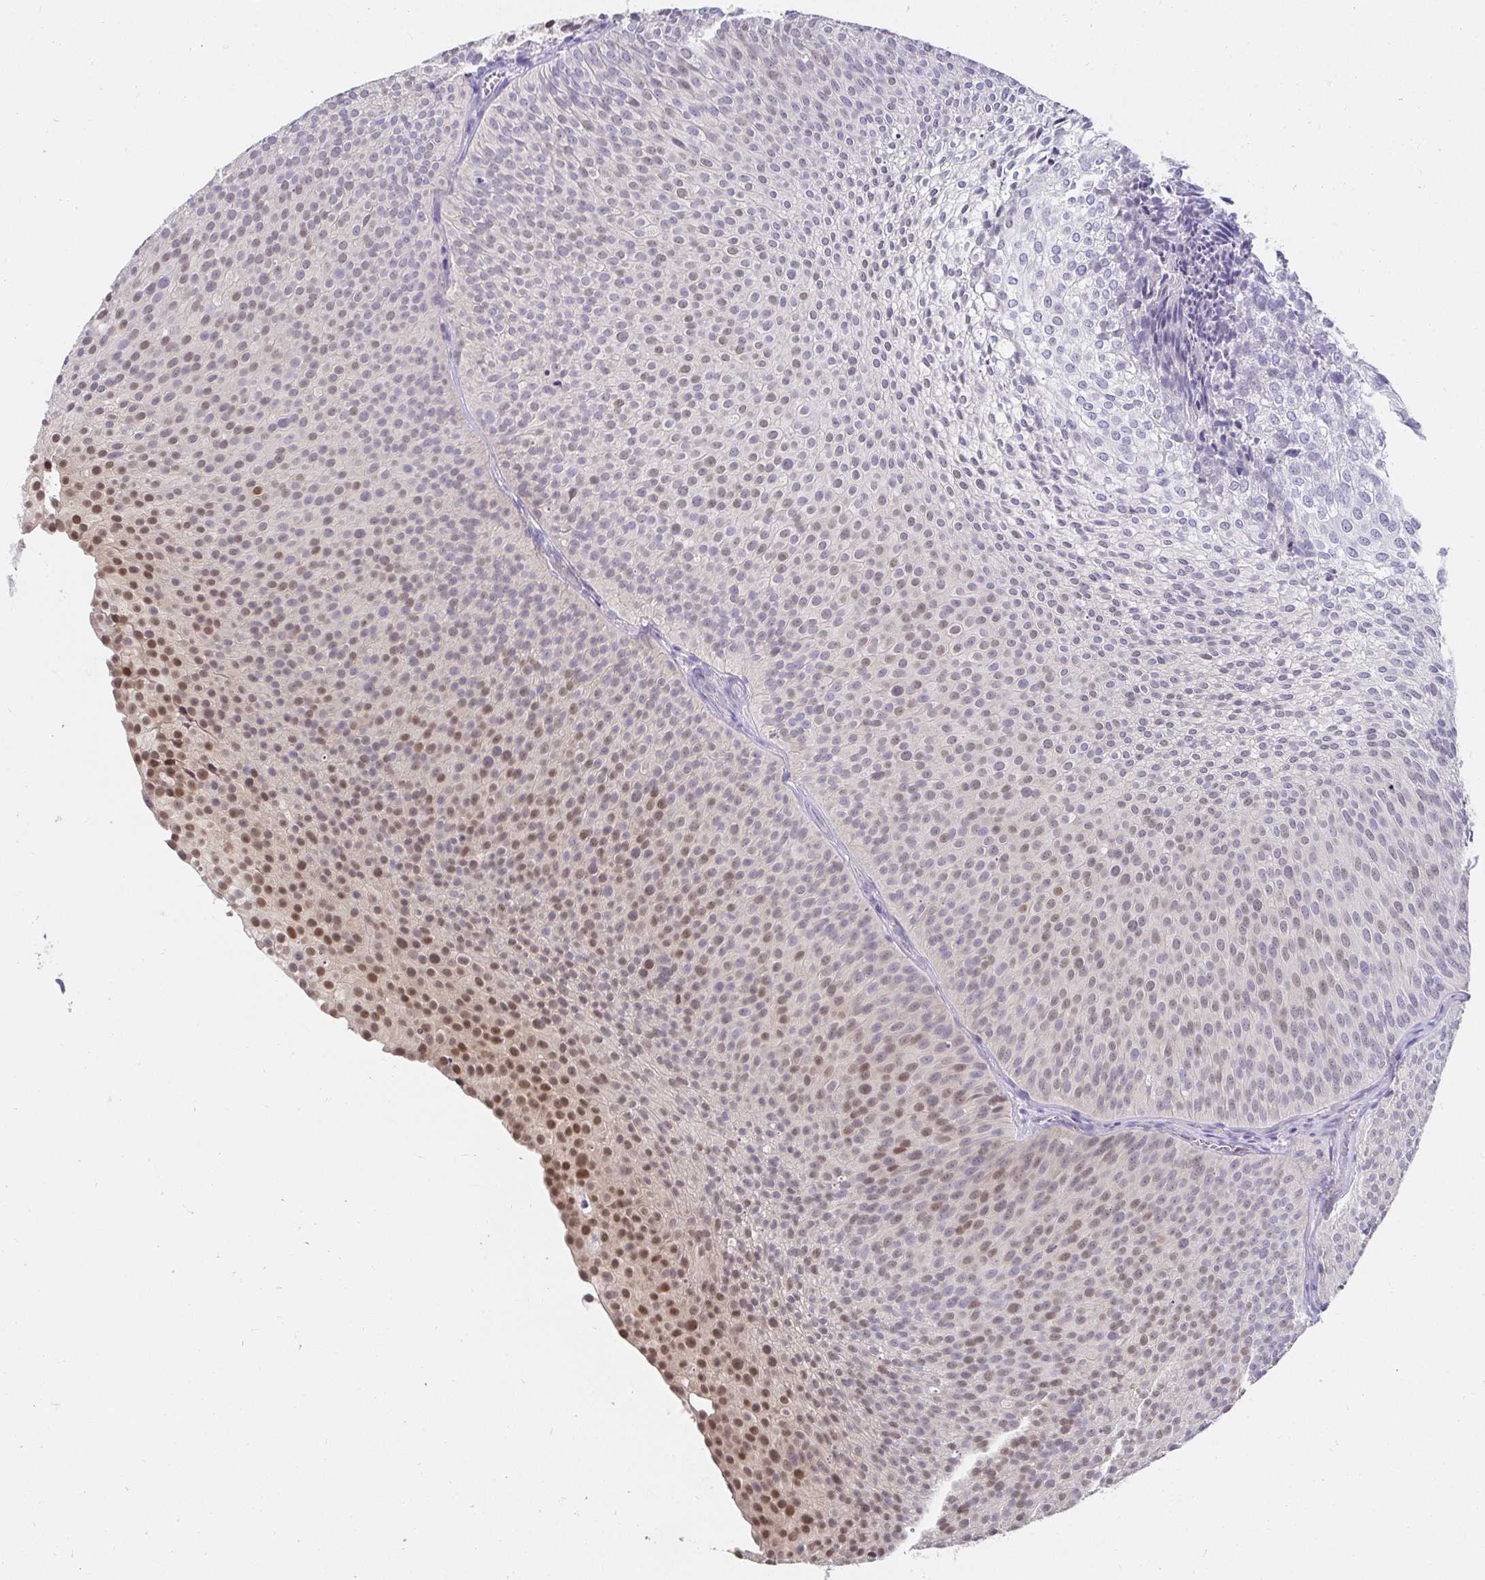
{"staining": {"intensity": "moderate", "quantity": "25%-75%", "location": "nuclear"}, "tissue": "urothelial cancer", "cell_type": "Tumor cells", "image_type": "cancer", "snomed": [{"axis": "morphology", "description": "Urothelial carcinoma, Low grade"}, {"axis": "topography", "description": "Urinary bladder"}], "caption": "Immunohistochemical staining of urothelial carcinoma (low-grade) demonstrates moderate nuclear protein expression in approximately 25%-75% of tumor cells.", "gene": "VGLL1", "patient": {"sex": "male", "age": 91}}